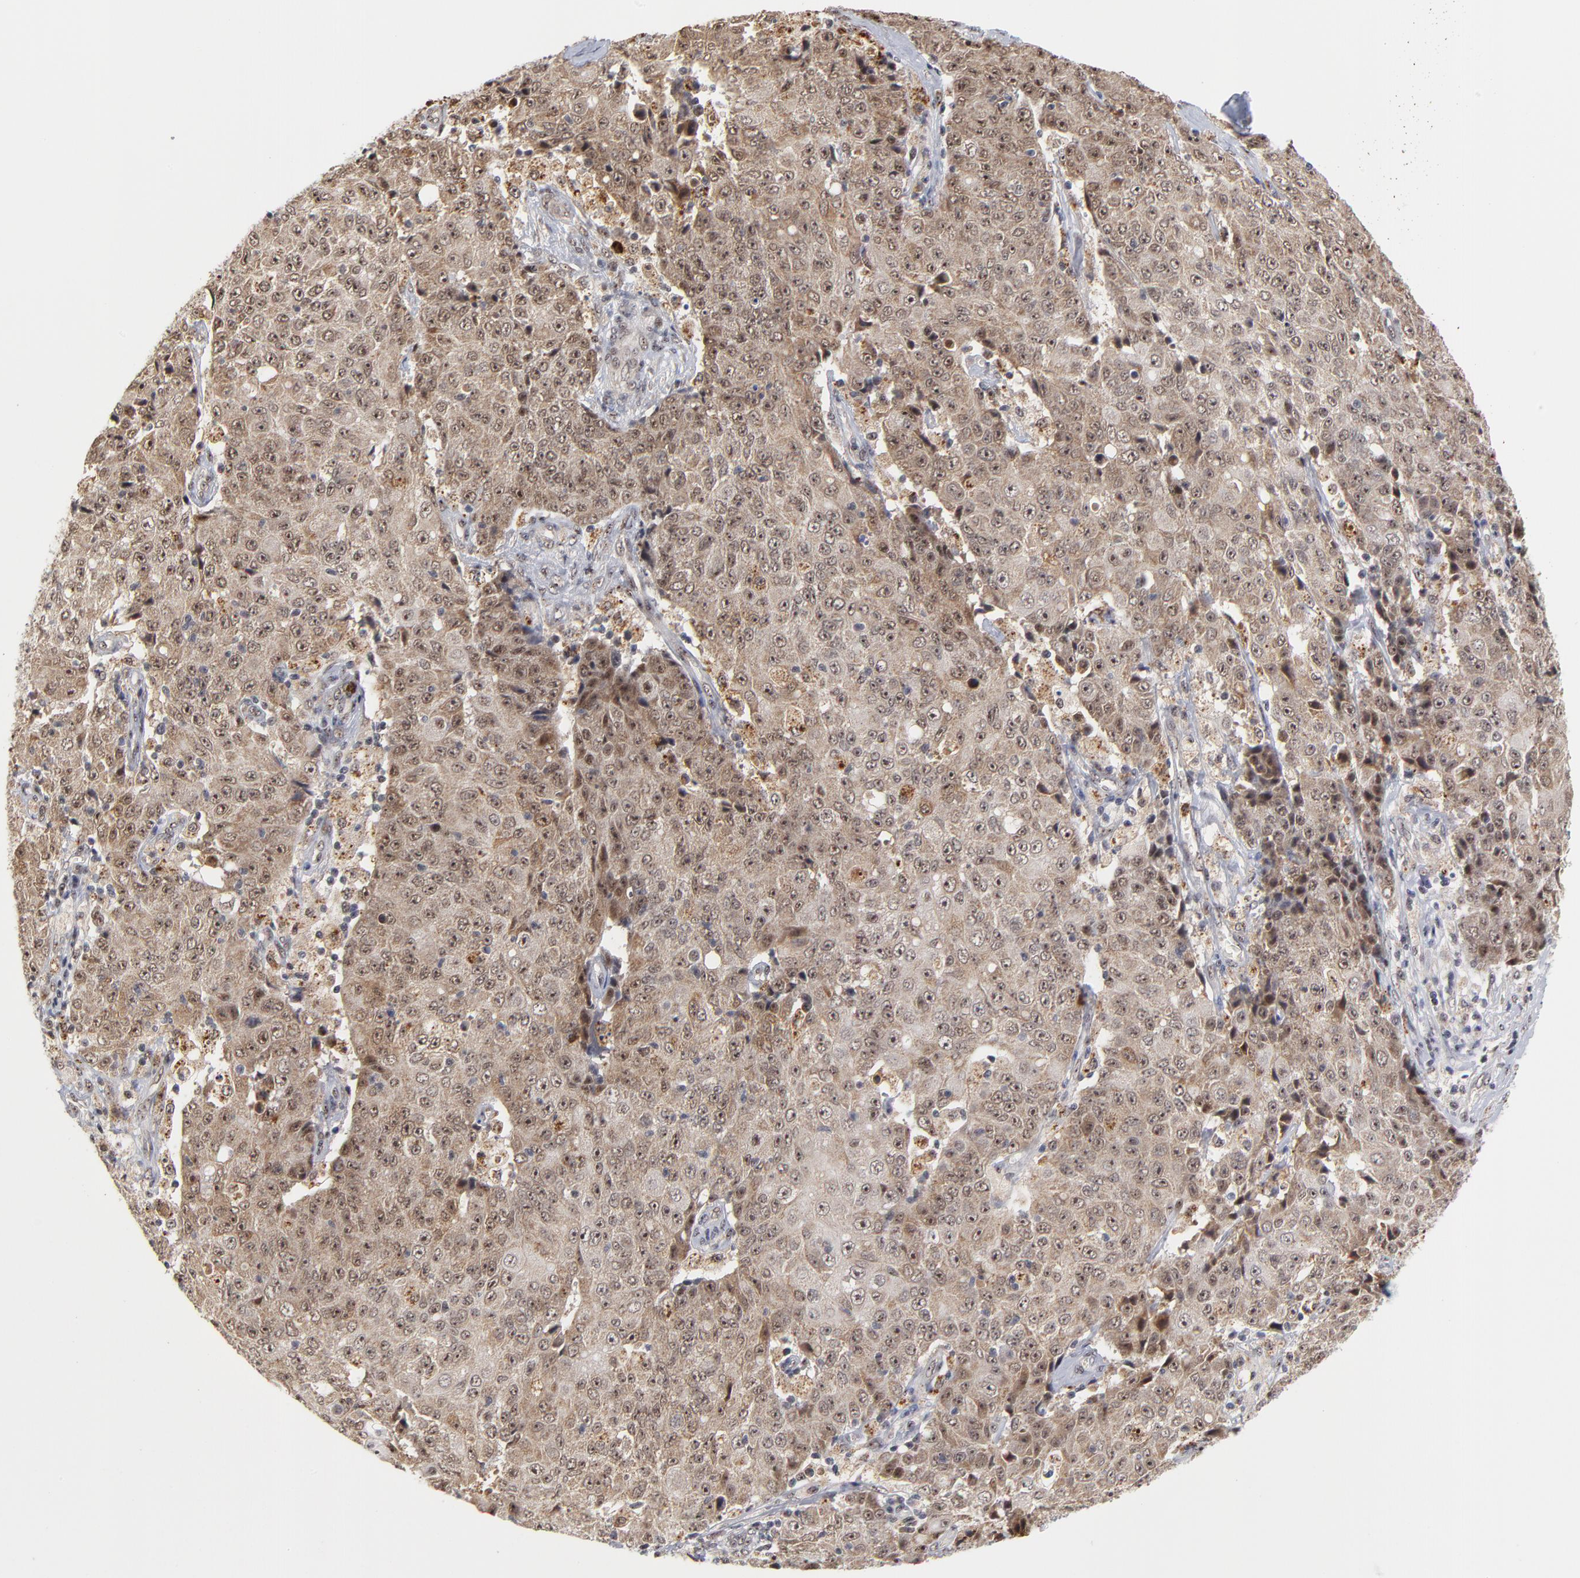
{"staining": {"intensity": "weak", "quantity": ">75%", "location": "cytoplasmic/membranous,nuclear"}, "tissue": "ovarian cancer", "cell_type": "Tumor cells", "image_type": "cancer", "snomed": [{"axis": "morphology", "description": "Carcinoma, endometroid"}, {"axis": "topography", "description": "Ovary"}], "caption": "Immunohistochemical staining of human ovarian endometroid carcinoma shows weak cytoplasmic/membranous and nuclear protein expression in about >75% of tumor cells. Immunohistochemistry stains the protein in brown and the nuclei are stained blue.", "gene": "ZNF419", "patient": {"sex": "female", "age": 42}}